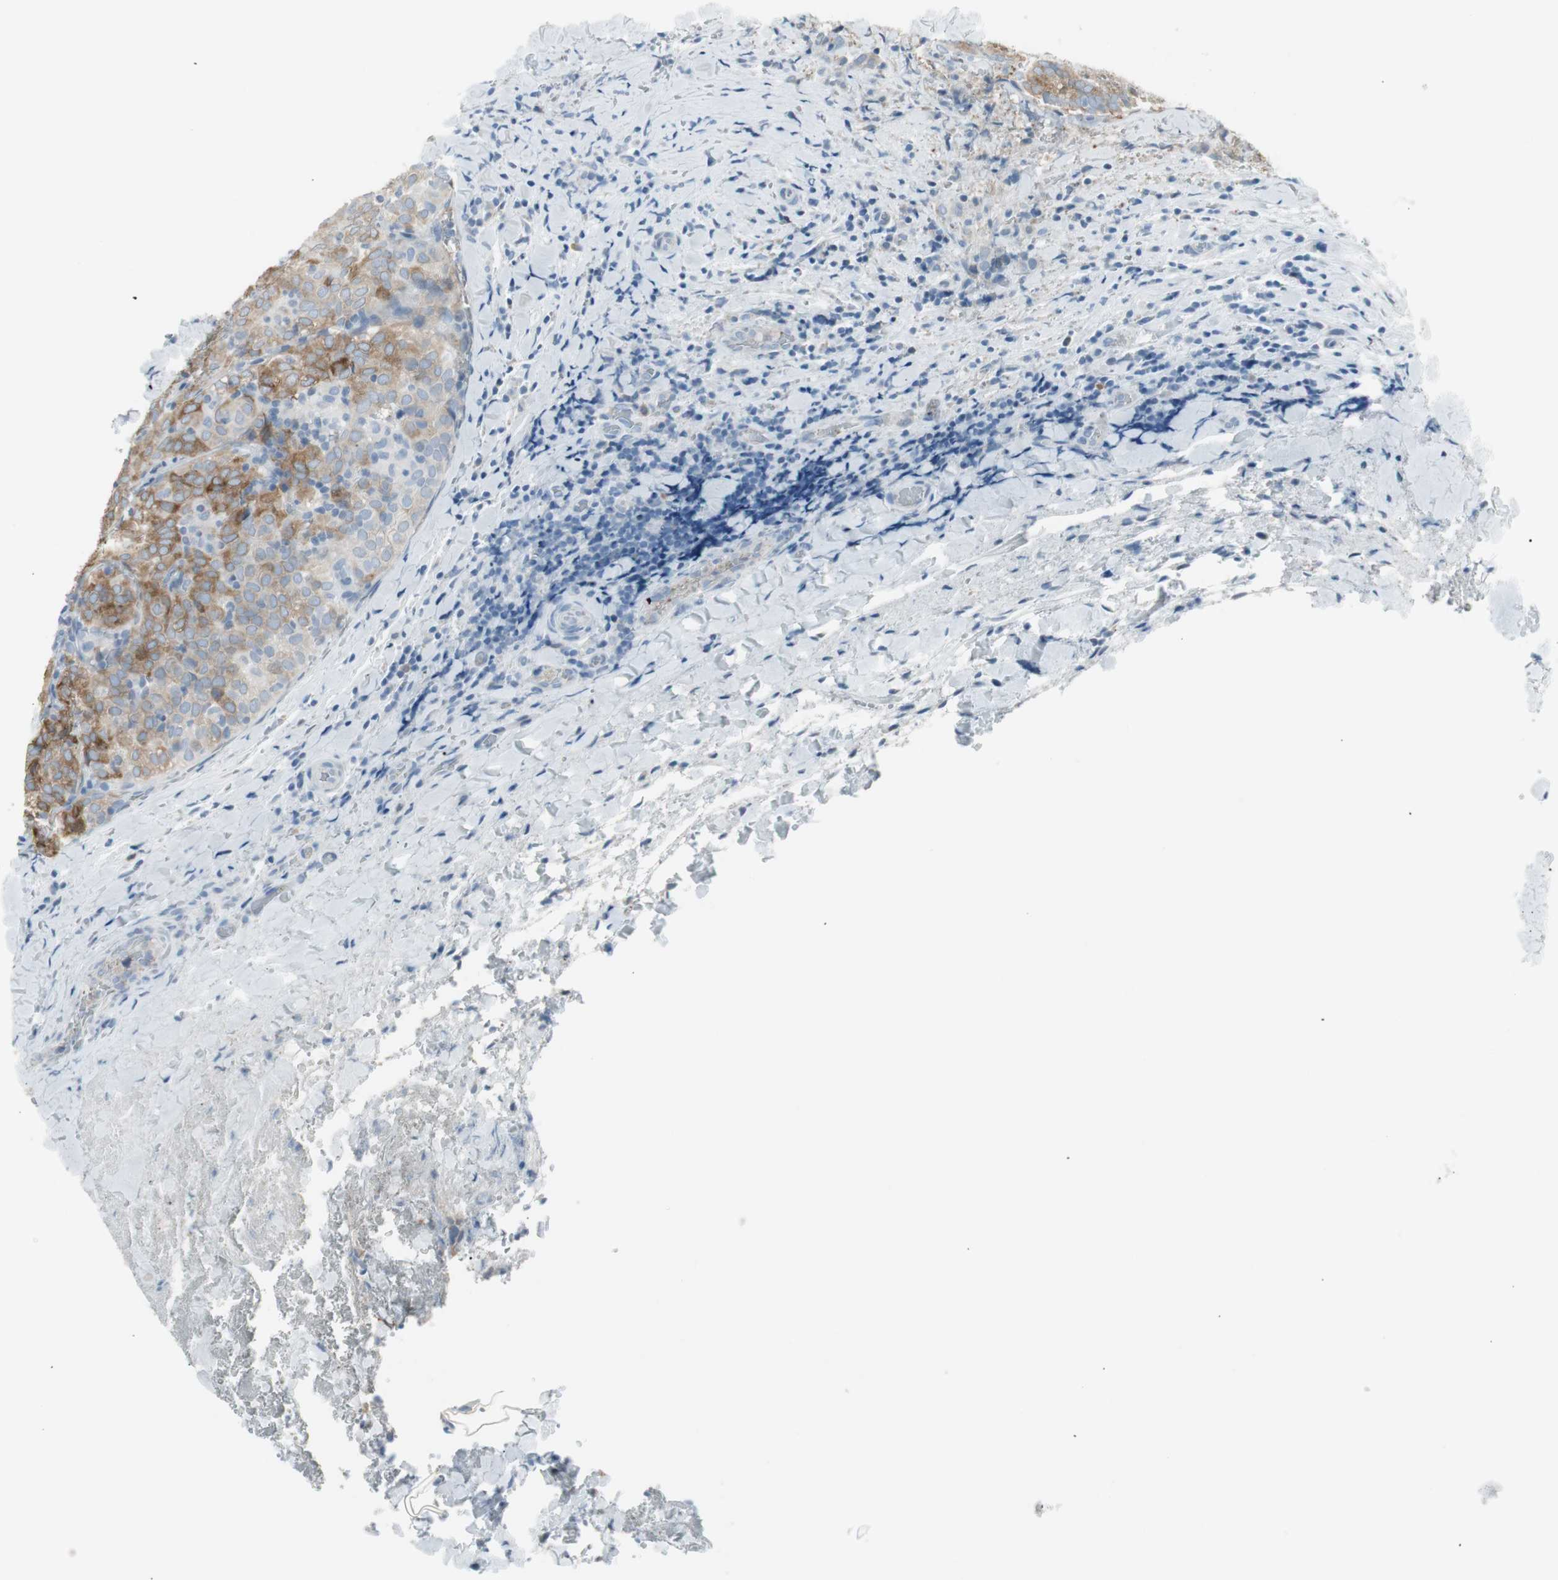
{"staining": {"intensity": "moderate", "quantity": ">75%", "location": "cytoplasmic/membranous"}, "tissue": "thyroid cancer", "cell_type": "Tumor cells", "image_type": "cancer", "snomed": [{"axis": "morphology", "description": "Normal tissue, NOS"}, {"axis": "morphology", "description": "Papillary adenocarcinoma, NOS"}, {"axis": "topography", "description": "Thyroid gland"}], "caption": "Protein staining of thyroid papillary adenocarcinoma tissue reveals moderate cytoplasmic/membranous staining in about >75% of tumor cells.", "gene": "AGR2", "patient": {"sex": "female", "age": 30}}